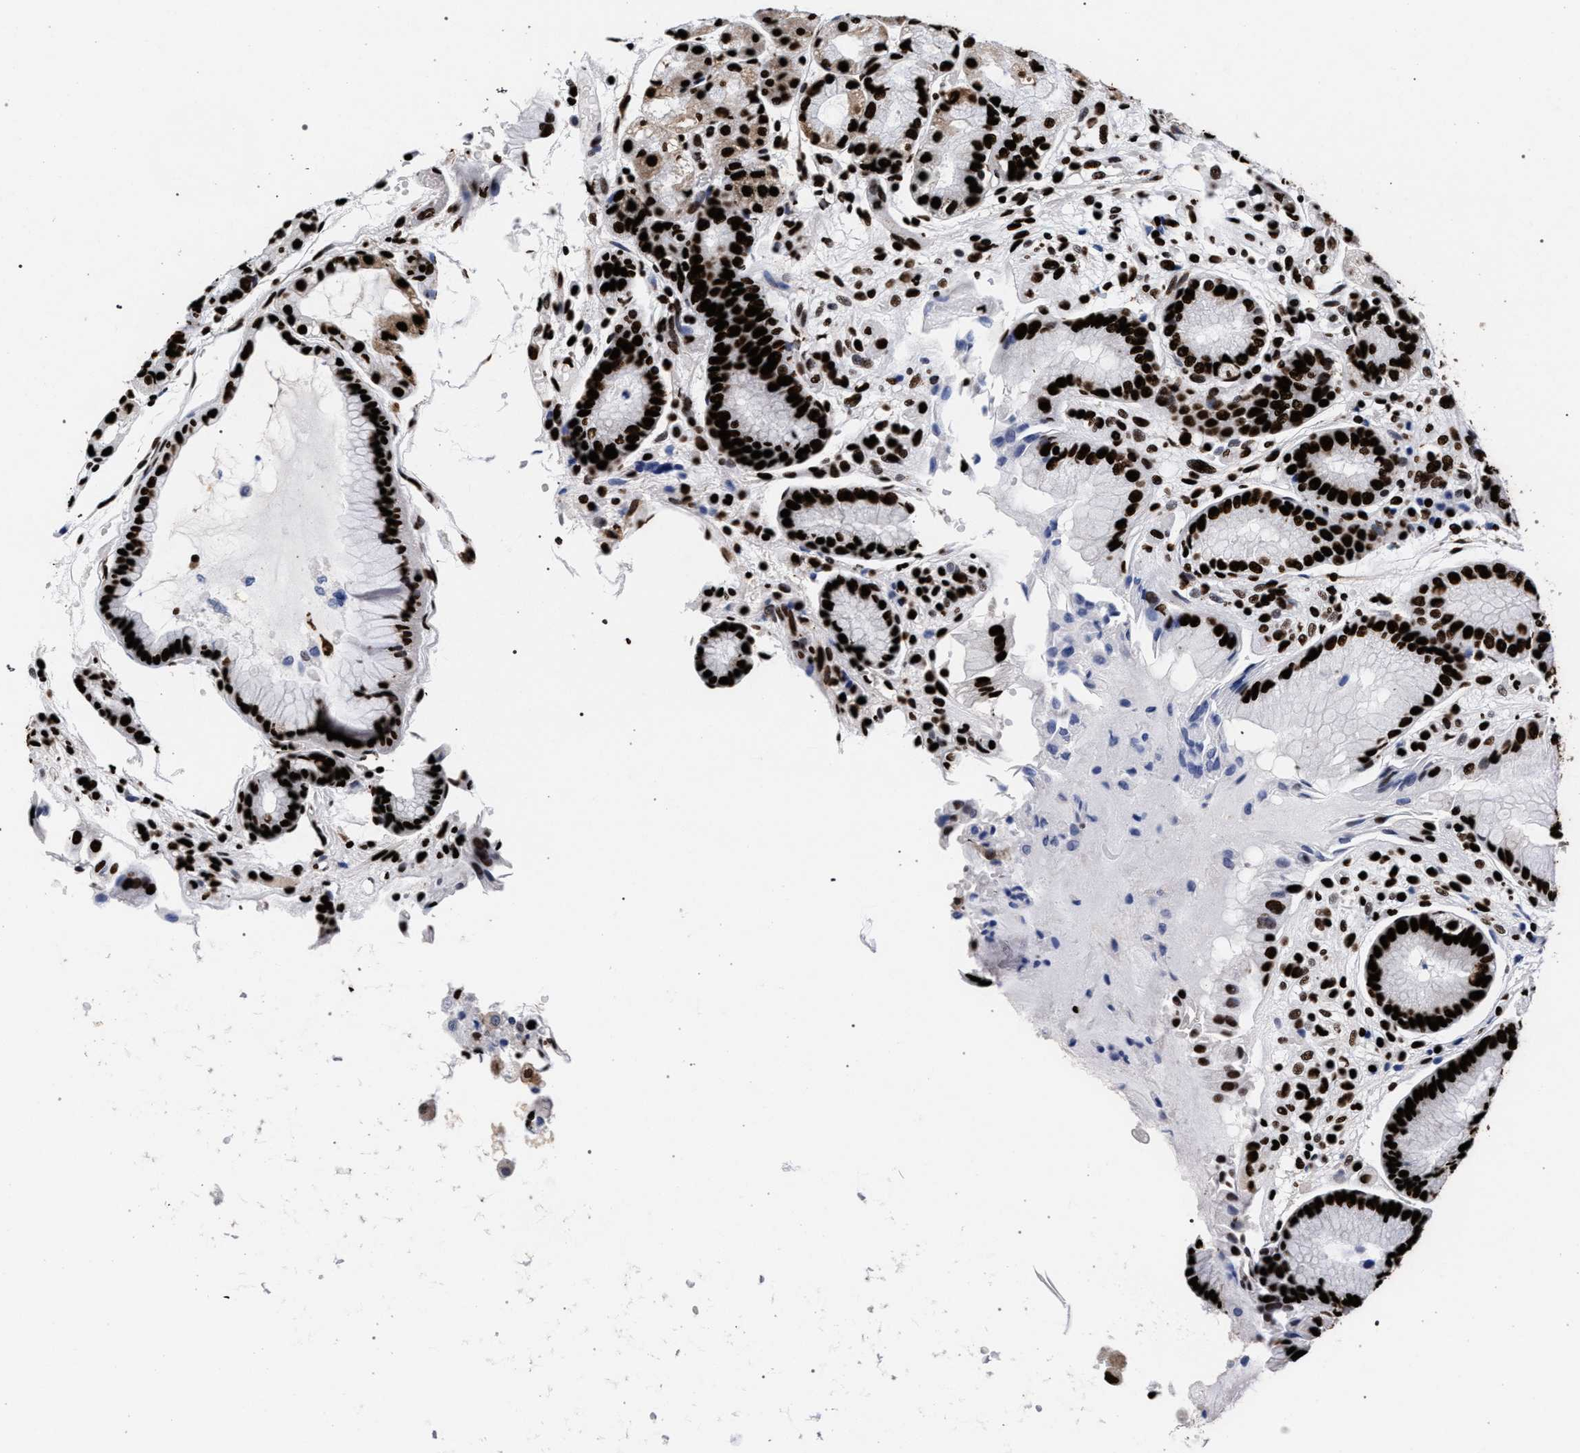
{"staining": {"intensity": "strong", "quantity": ">75%", "location": "cytoplasmic/membranous,nuclear"}, "tissue": "stomach", "cell_type": "Glandular cells", "image_type": "normal", "snomed": [{"axis": "morphology", "description": "Normal tissue, NOS"}, {"axis": "topography", "description": "Stomach, upper"}], "caption": "IHC of benign stomach displays high levels of strong cytoplasmic/membranous,nuclear positivity in about >75% of glandular cells.", "gene": "HNRNPA1", "patient": {"sex": "male", "age": 72}}